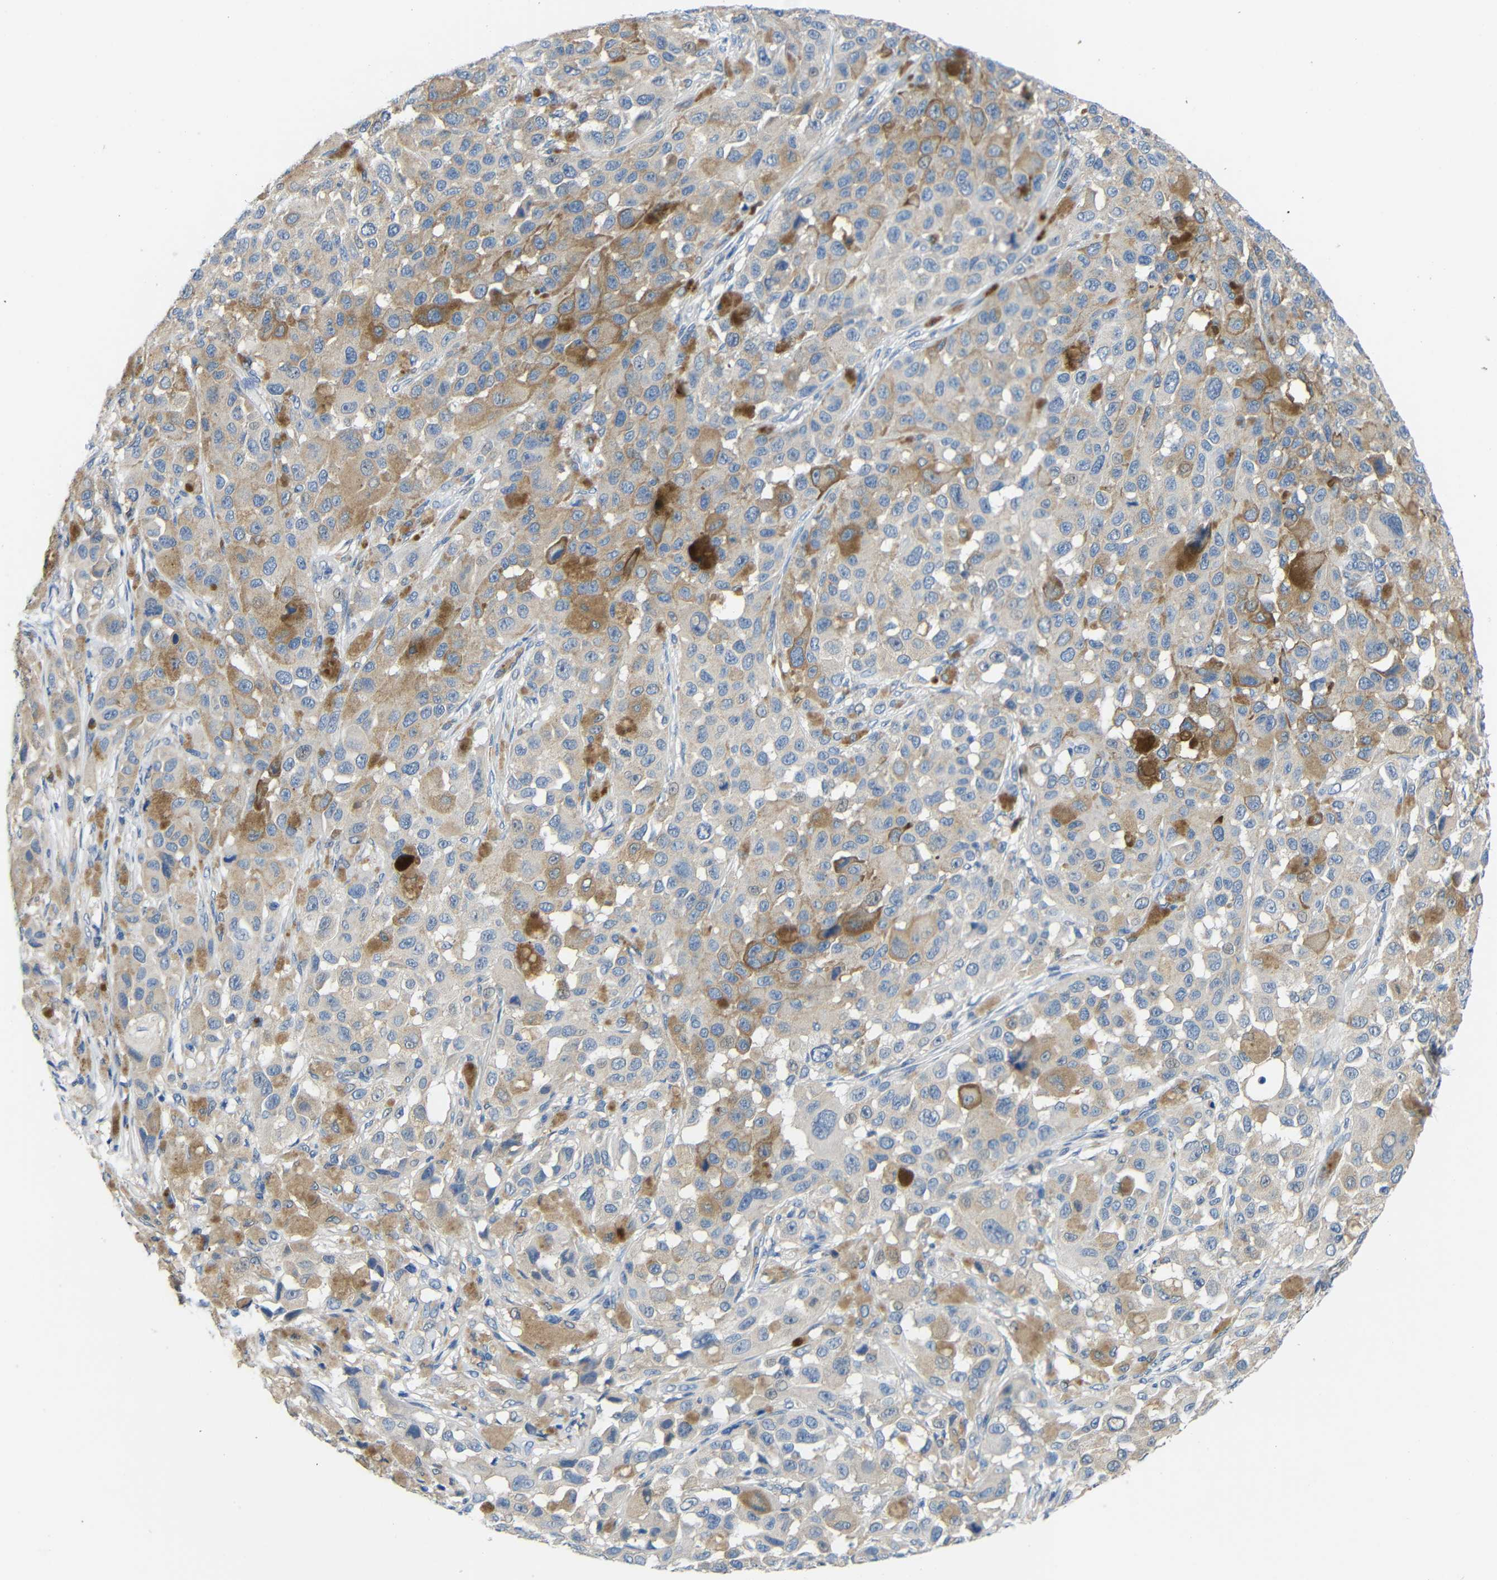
{"staining": {"intensity": "weak", "quantity": "25%-75%", "location": "cytoplasmic/membranous"}, "tissue": "melanoma", "cell_type": "Tumor cells", "image_type": "cancer", "snomed": [{"axis": "morphology", "description": "Malignant melanoma, NOS"}, {"axis": "topography", "description": "Skin"}], "caption": "This is an image of immunohistochemistry staining of malignant melanoma, which shows weak positivity in the cytoplasmic/membranous of tumor cells.", "gene": "NEGR1", "patient": {"sex": "male", "age": 96}}